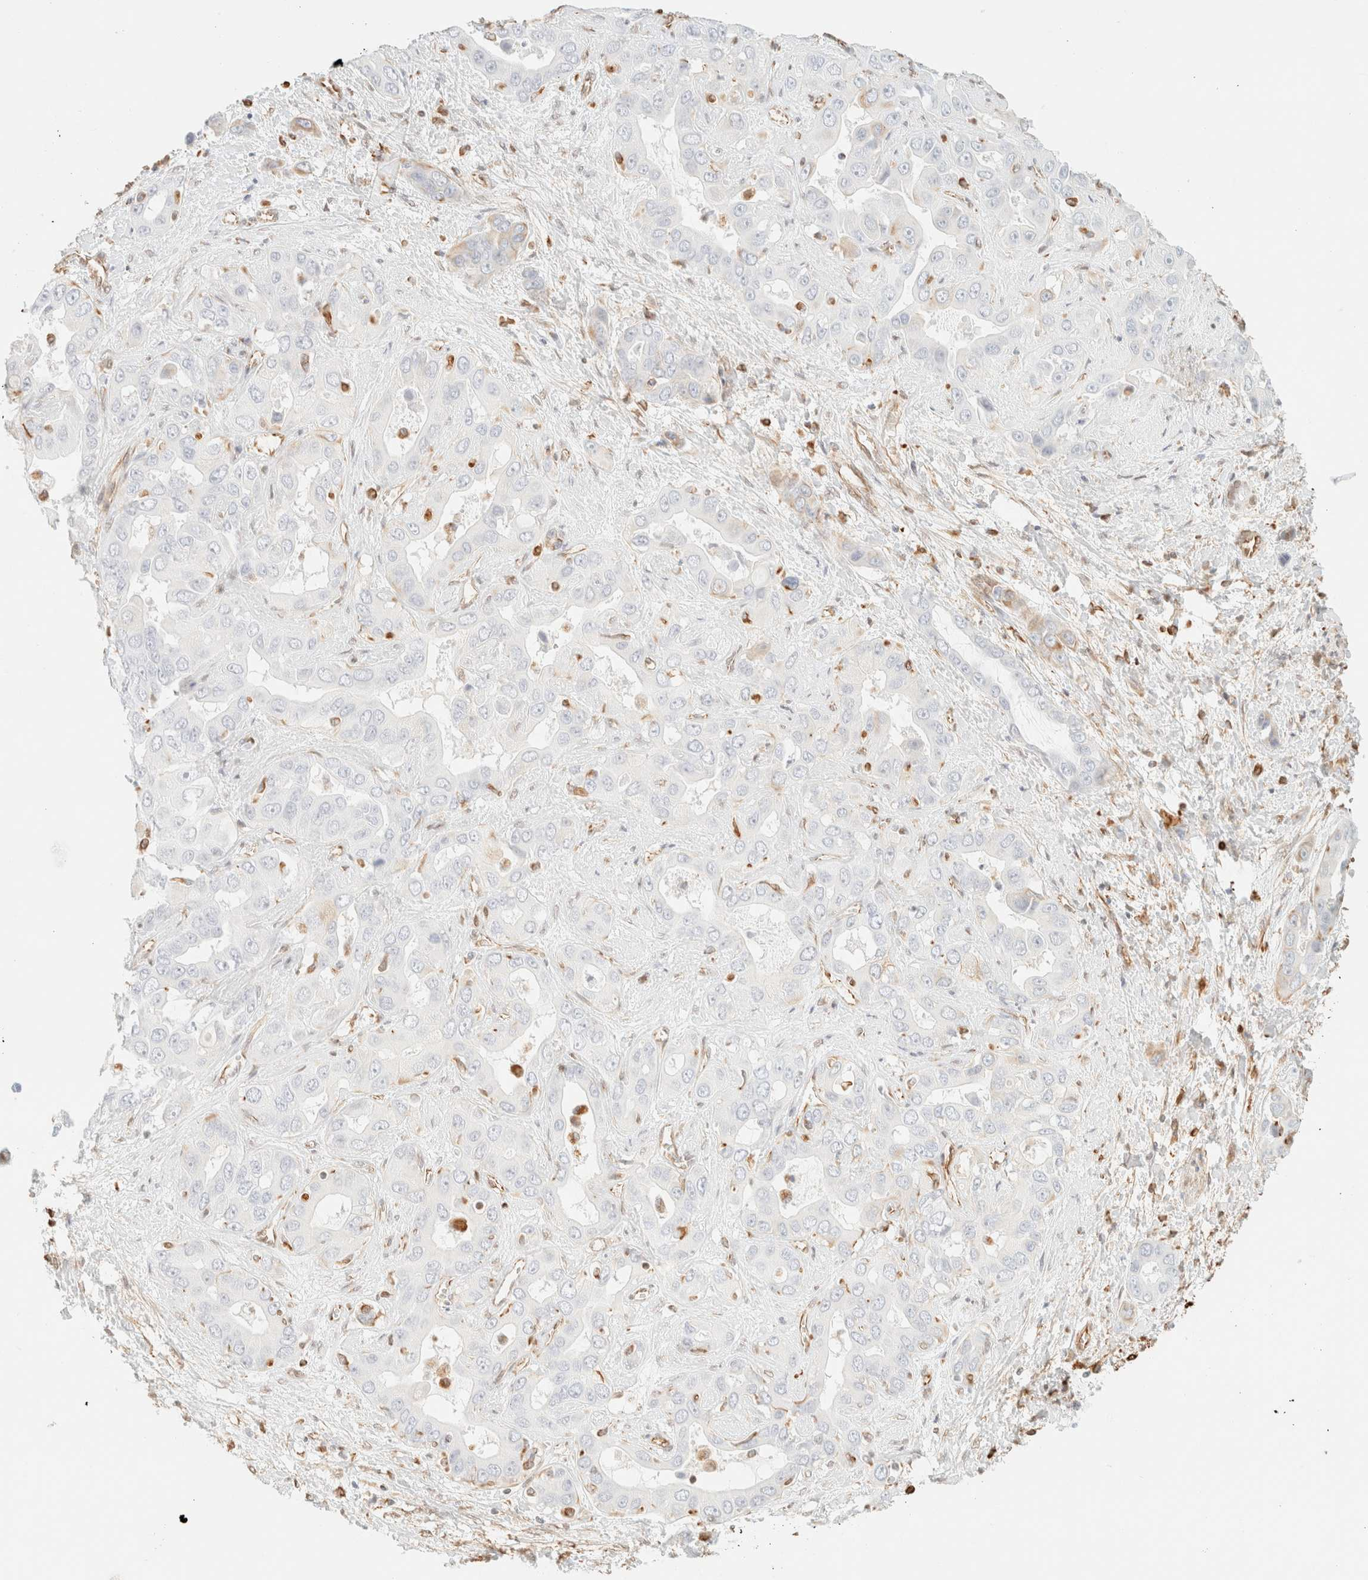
{"staining": {"intensity": "negative", "quantity": "none", "location": "none"}, "tissue": "liver cancer", "cell_type": "Tumor cells", "image_type": "cancer", "snomed": [{"axis": "morphology", "description": "Cholangiocarcinoma"}, {"axis": "topography", "description": "Liver"}], "caption": "Histopathology image shows no significant protein expression in tumor cells of cholangiocarcinoma (liver).", "gene": "ZSCAN18", "patient": {"sex": "female", "age": 52}}